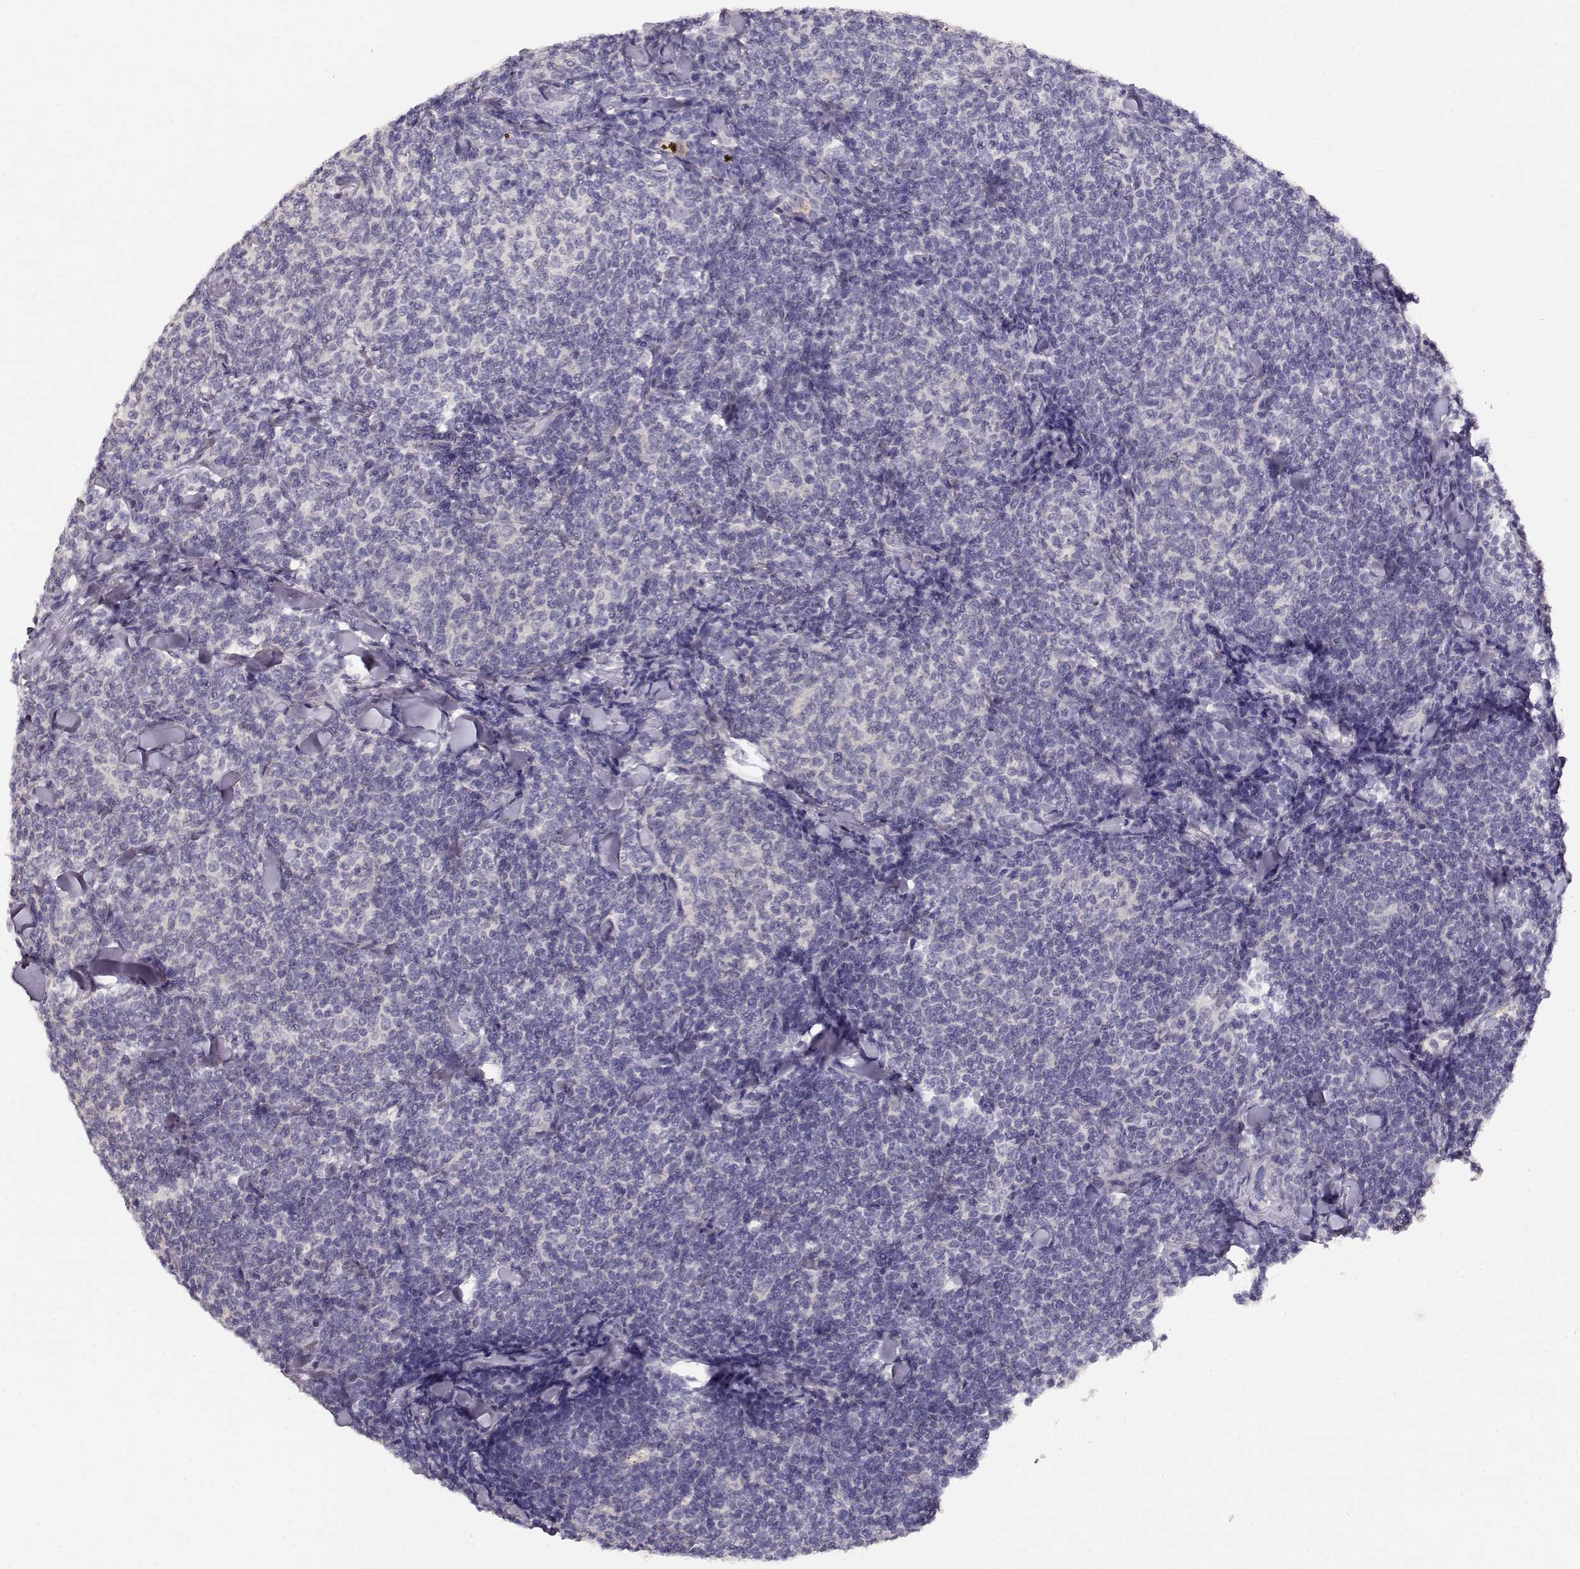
{"staining": {"intensity": "negative", "quantity": "none", "location": "none"}, "tissue": "lymphoma", "cell_type": "Tumor cells", "image_type": "cancer", "snomed": [{"axis": "morphology", "description": "Malignant lymphoma, non-Hodgkin's type, Low grade"}, {"axis": "topography", "description": "Lymph node"}], "caption": "Immunohistochemistry of human malignant lymphoma, non-Hodgkin's type (low-grade) shows no positivity in tumor cells. (Immunohistochemistry, brightfield microscopy, high magnification).", "gene": "NDRG4", "patient": {"sex": "female", "age": 56}}